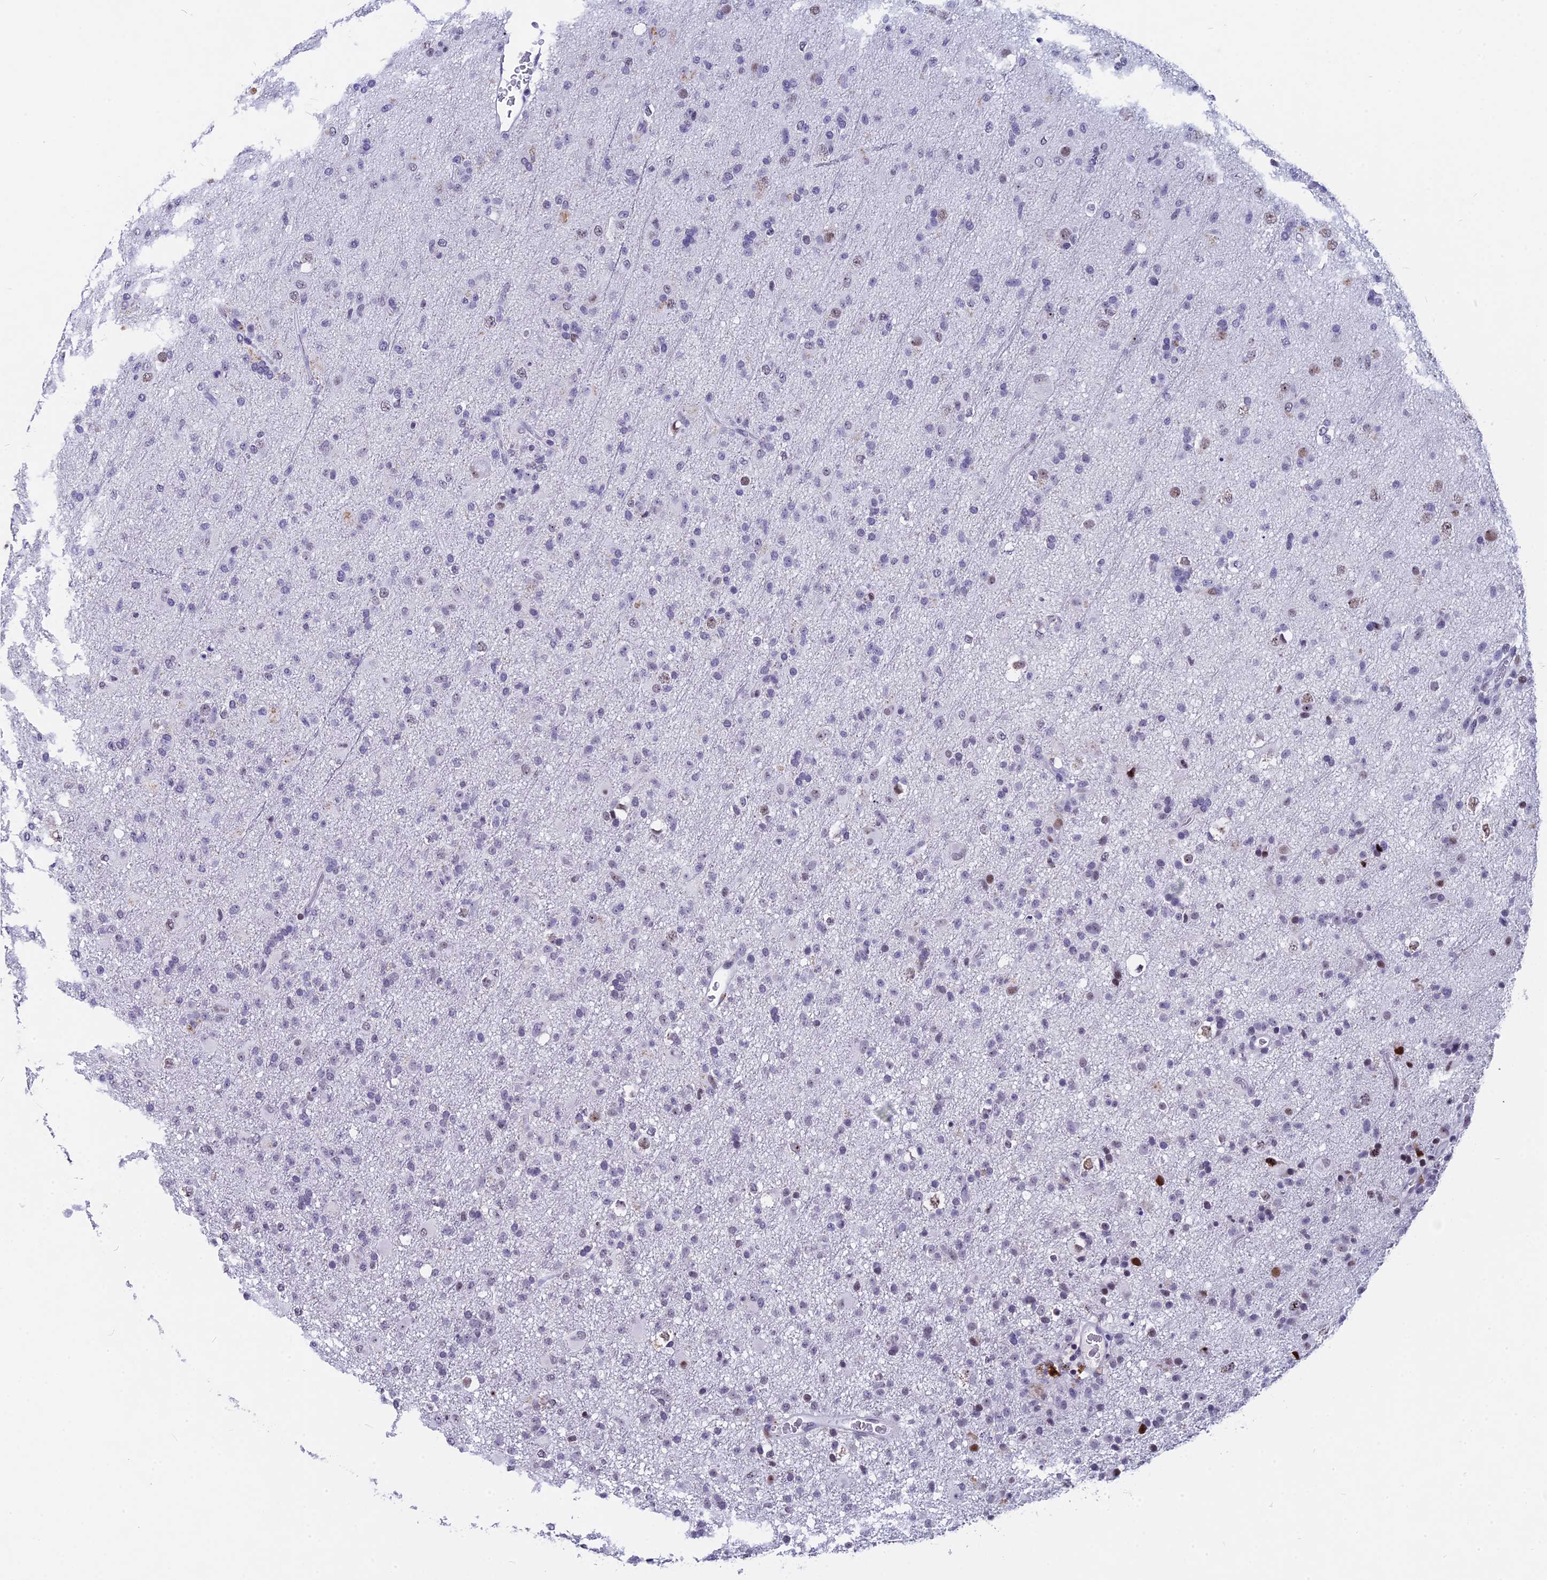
{"staining": {"intensity": "weak", "quantity": "<25%", "location": "nuclear"}, "tissue": "glioma", "cell_type": "Tumor cells", "image_type": "cancer", "snomed": [{"axis": "morphology", "description": "Glioma, malignant, Low grade"}, {"axis": "topography", "description": "Brain"}], "caption": "This histopathology image is of malignant glioma (low-grade) stained with immunohistochemistry (IHC) to label a protein in brown with the nuclei are counter-stained blue. There is no expression in tumor cells.", "gene": "NSA2", "patient": {"sex": "male", "age": 65}}